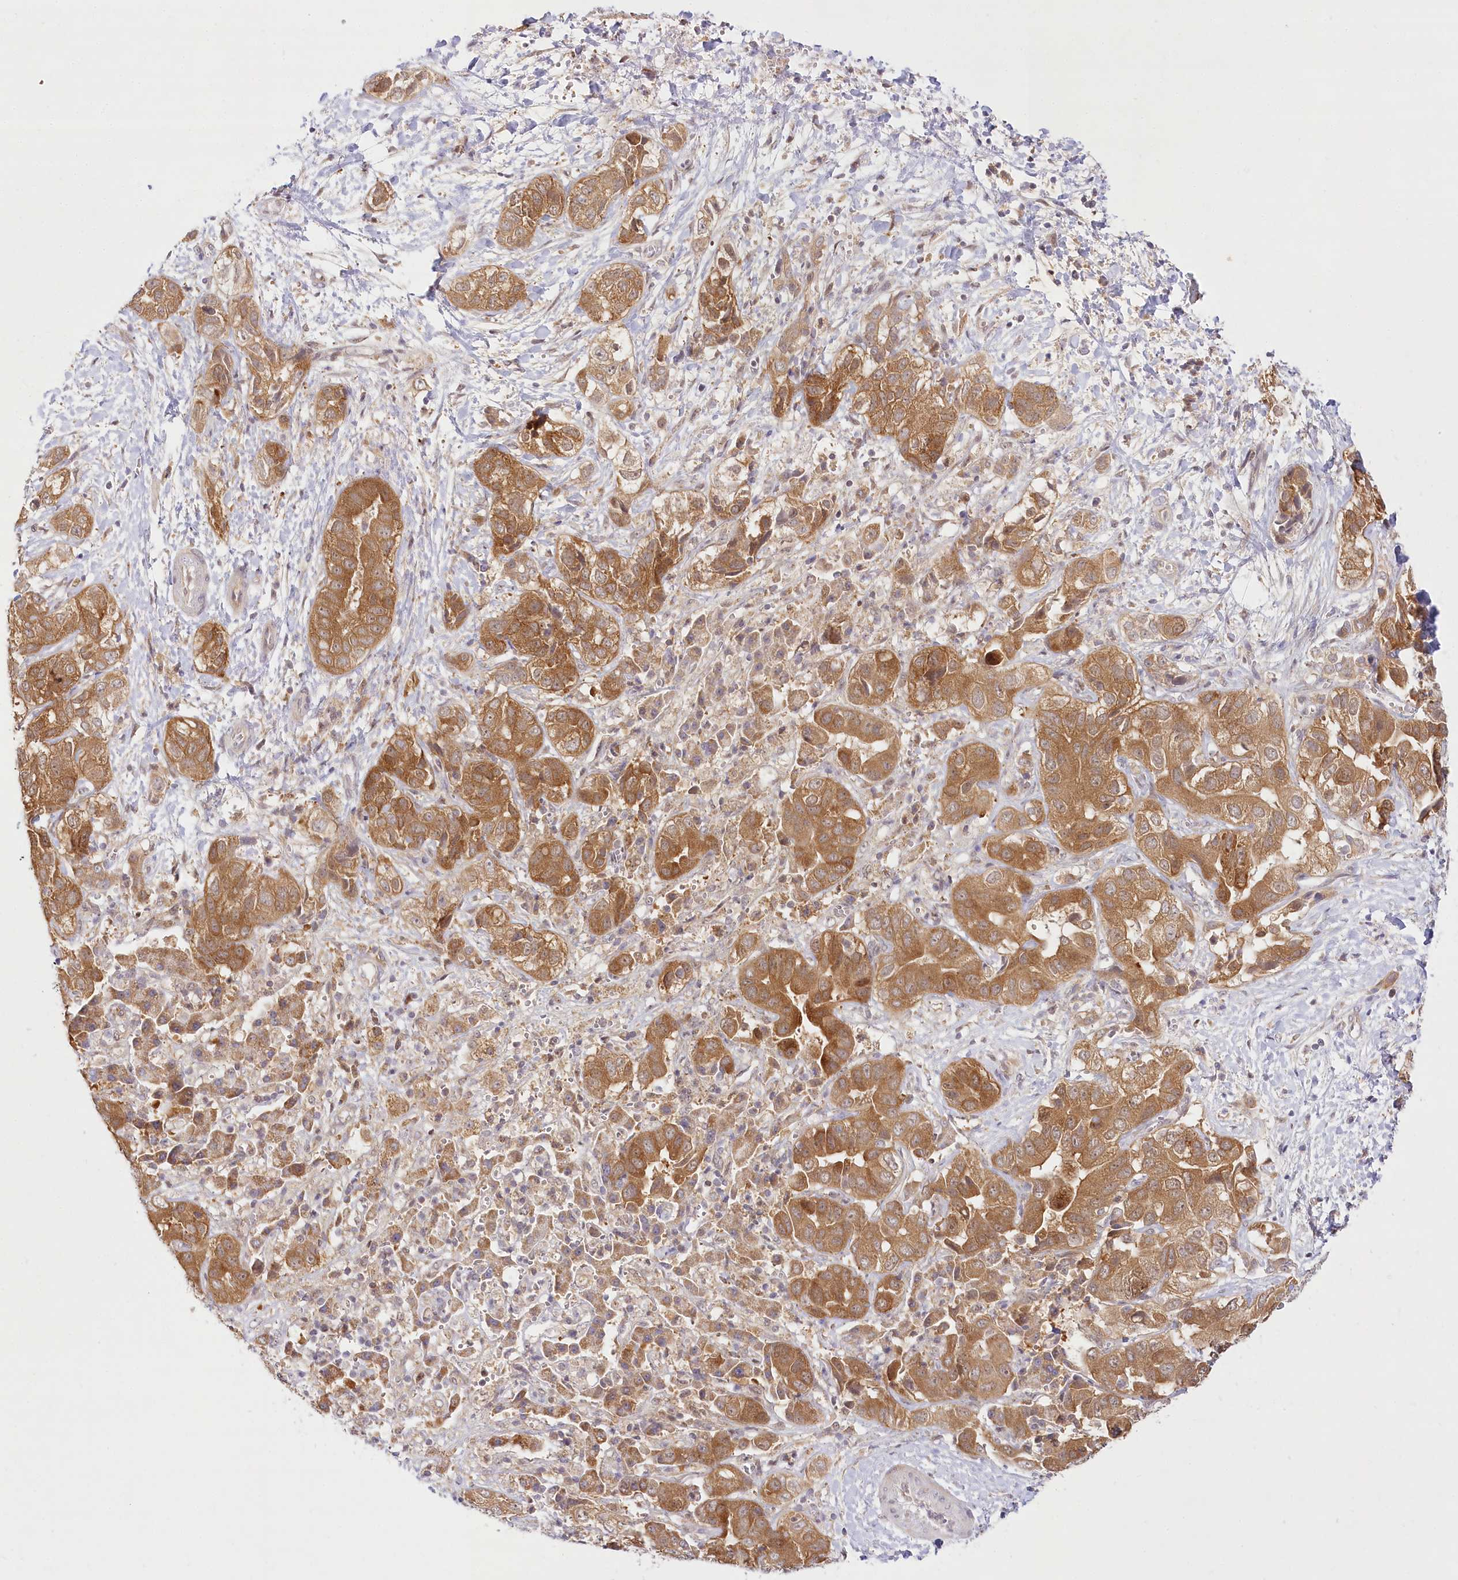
{"staining": {"intensity": "moderate", "quantity": ">75%", "location": "cytoplasmic/membranous"}, "tissue": "liver cancer", "cell_type": "Tumor cells", "image_type": "cancer", "snomed": [{"axis": "morphology", "description": "Cholangiocarcinoma"}, {"axis": "topography", "description": "Liver"}], "caption": "IHC histopathology image of neoplastic tissue: human liver cancer (cholangiocarcinoma) stained using immunohistochemistry (IHC) shows medium levels of moderate protein expression localized specifically in the cytoplasmic/membranous of tumor cells, appearing as a cytoplasmic/membranous brown color.", "gene": "INPP4B", "patient": {"sex": "female", "age": 52}}